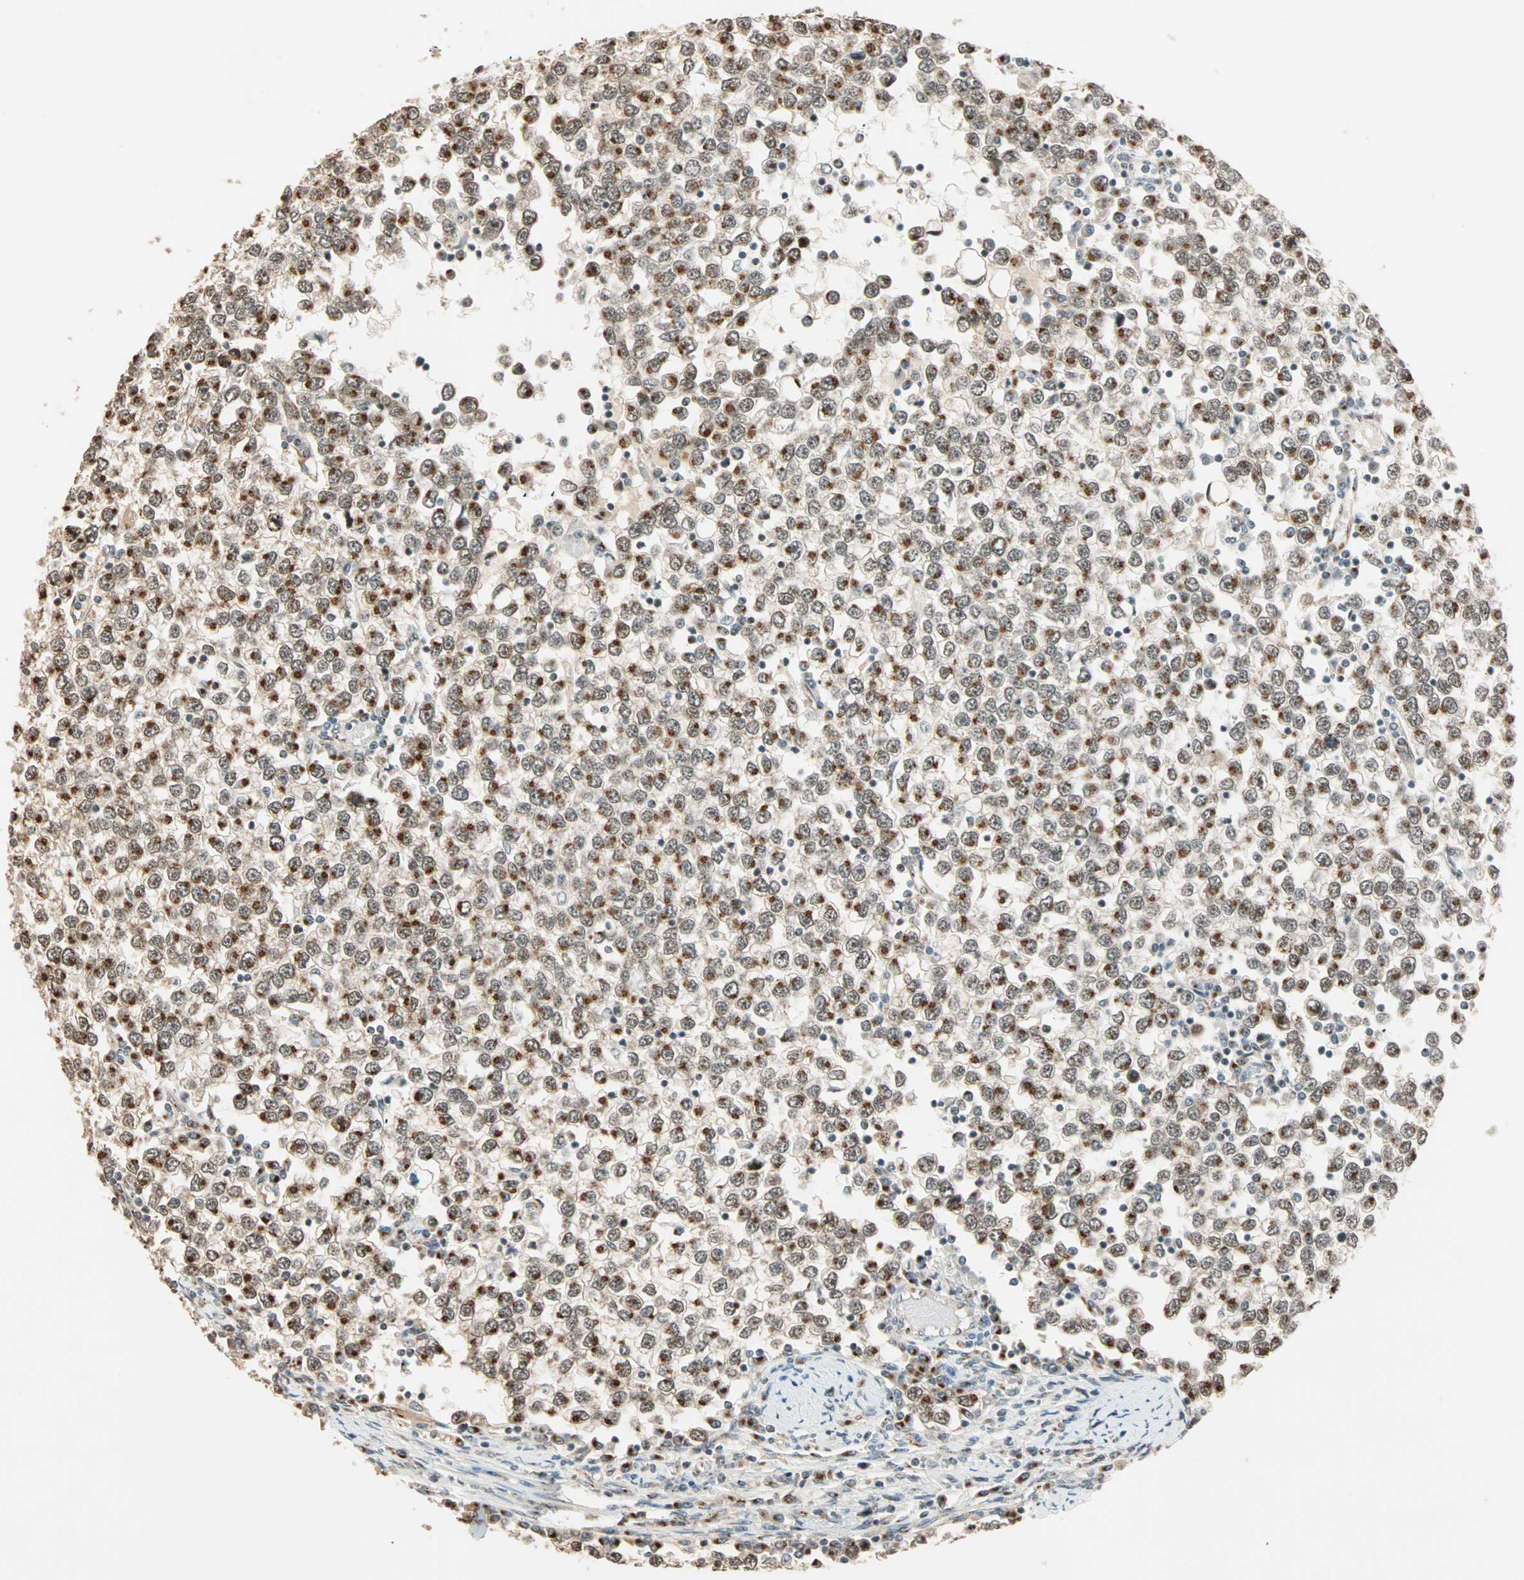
{"staining": {"intensity": "moderate", "quantity": "25%-75%", "location": "cytoplasmic/membranous"}, "tissue": "testis cancer", "cell_type": "Tumor cells", "image_type": "cancer", "snomed": [{"axis": "morphology", "description": "Seminoma, NOS"}, {"axis": "topography", "description": "Testis"}], "caption": "Approximately 25%-75% of tumor cells in human testis seminoma reveal moderate cytoplasmic/membranous protein expression as visualized by brown immunohistochemical staining.", "gene": "PRDM2", "patient": {"sex": "male", "age": 65}}